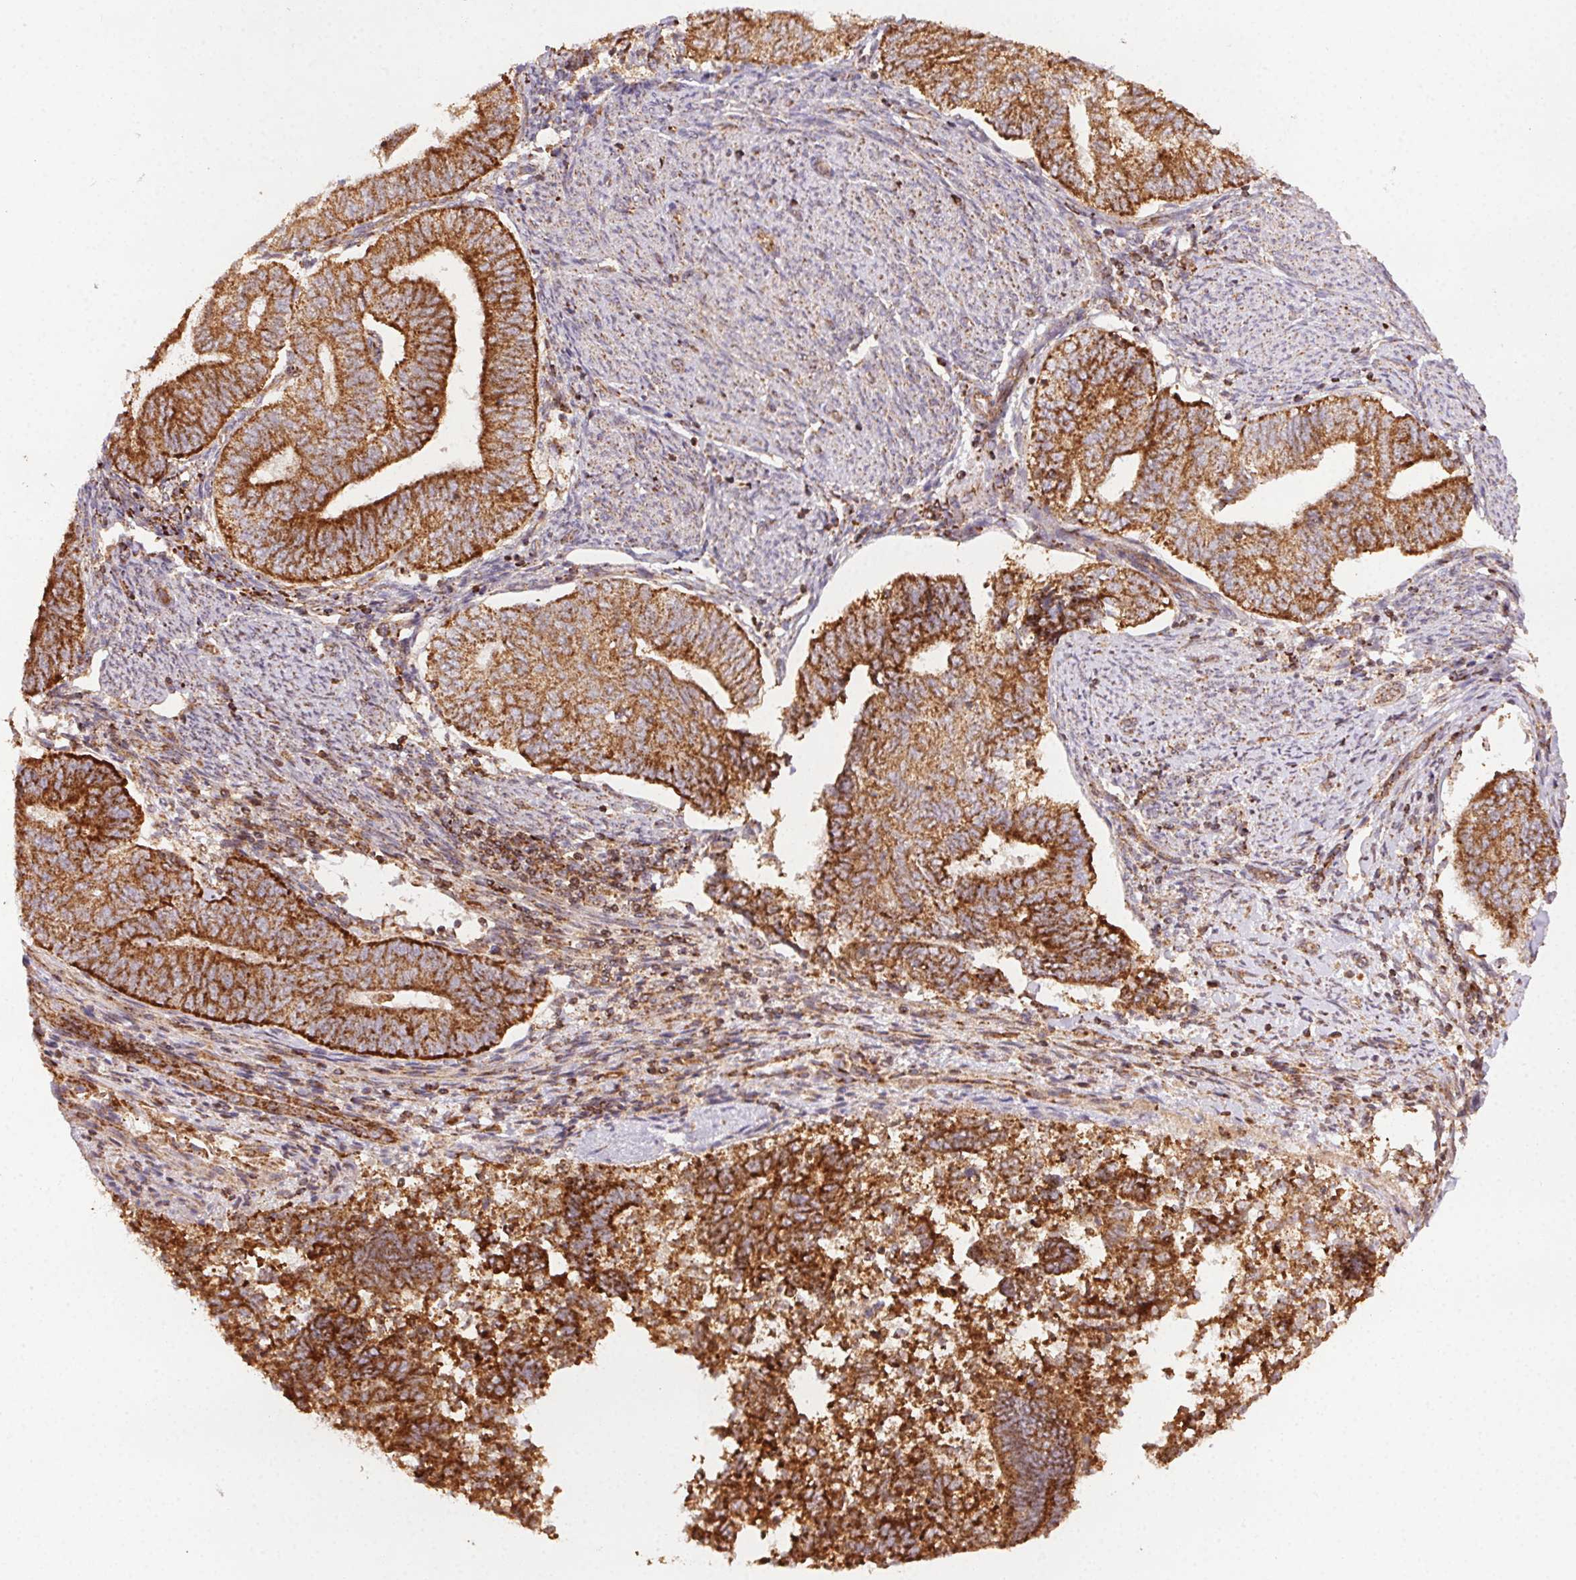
{"staining": {"intensity": "strong", "quantity": ">75%", "location": "cytoplasmic/membranous"}, "tissue": "endometrial cancer", "cell_type": "Tumor cells", "image_type": "cancer", "snomed": [{"axis": "morphology", "description": "Adenocarcinoma, NOS"}, {"axis": "topography", "description": "Endometrium"}], "caption": "The micrograph reveals a brown stain indicating the presence of a protein in the cytoplasmic/membranous of tumor cells in endometrial cancer.", "gene": "CLPB", "patient": {"sex": "female", "age": 65}}